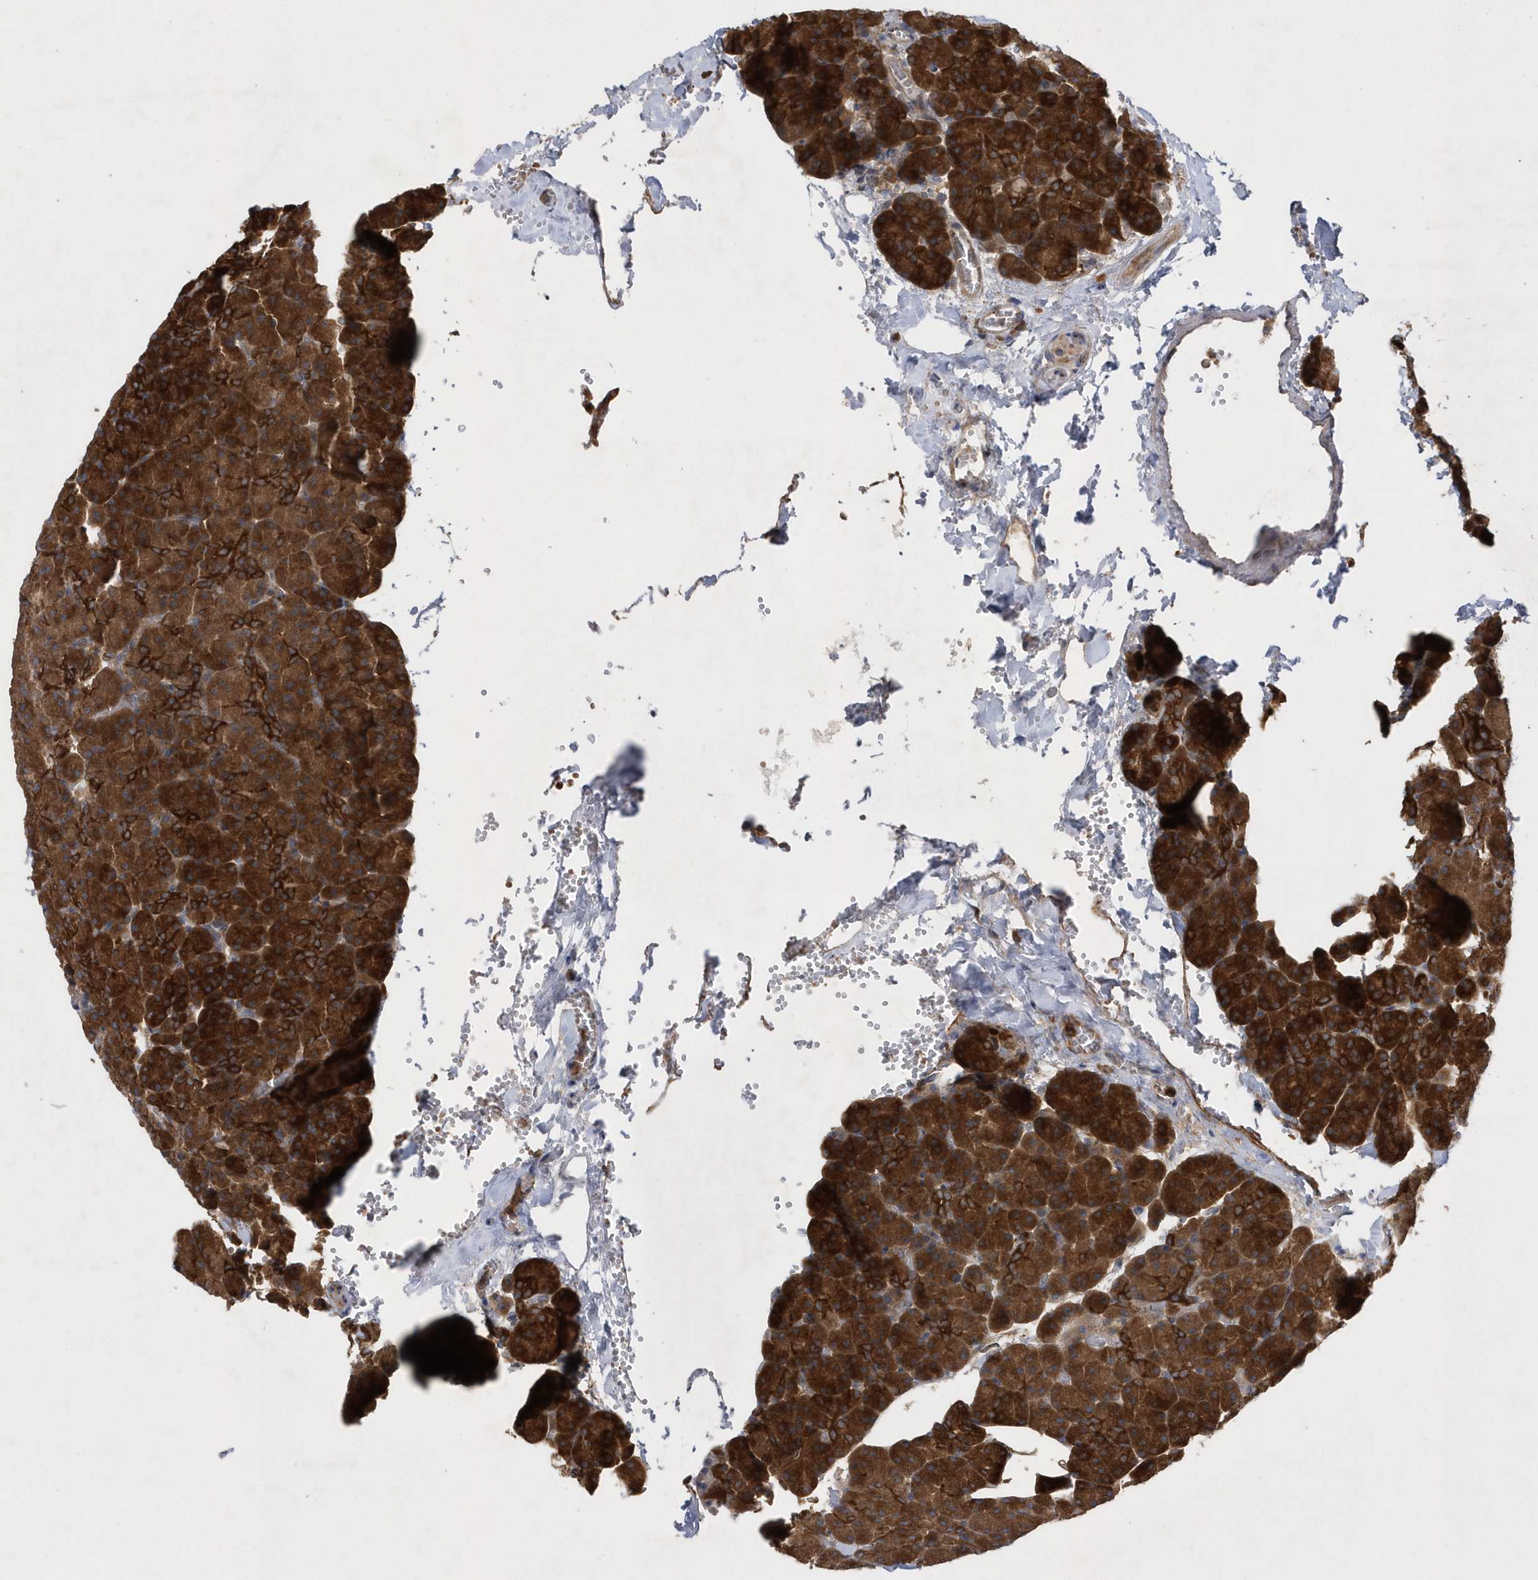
{"staining": {"intensity": "strong", "quantity": ">75%", "location": "cytoplasmic/membranous"}, "tissue": "pancreas", "cell_type": "Exocrine glandular cells", "image_type": "normal", "snomed": [{"axis": "morphology", "description": "Normal tissue, NOS"}, {"axis": "morphology", "description": "Carcinoid, malignant, NOS"}, {"axis": "topography", "description": "Pancreas"}], "caption": "Brown immunohistochemical staining in benign human pancreas shows strong cytoplasmic/membranous expression in about >75% of exocrine glandular cells.", "gene": "PAICS", "patient": {"sex": "female", "age": 35}}